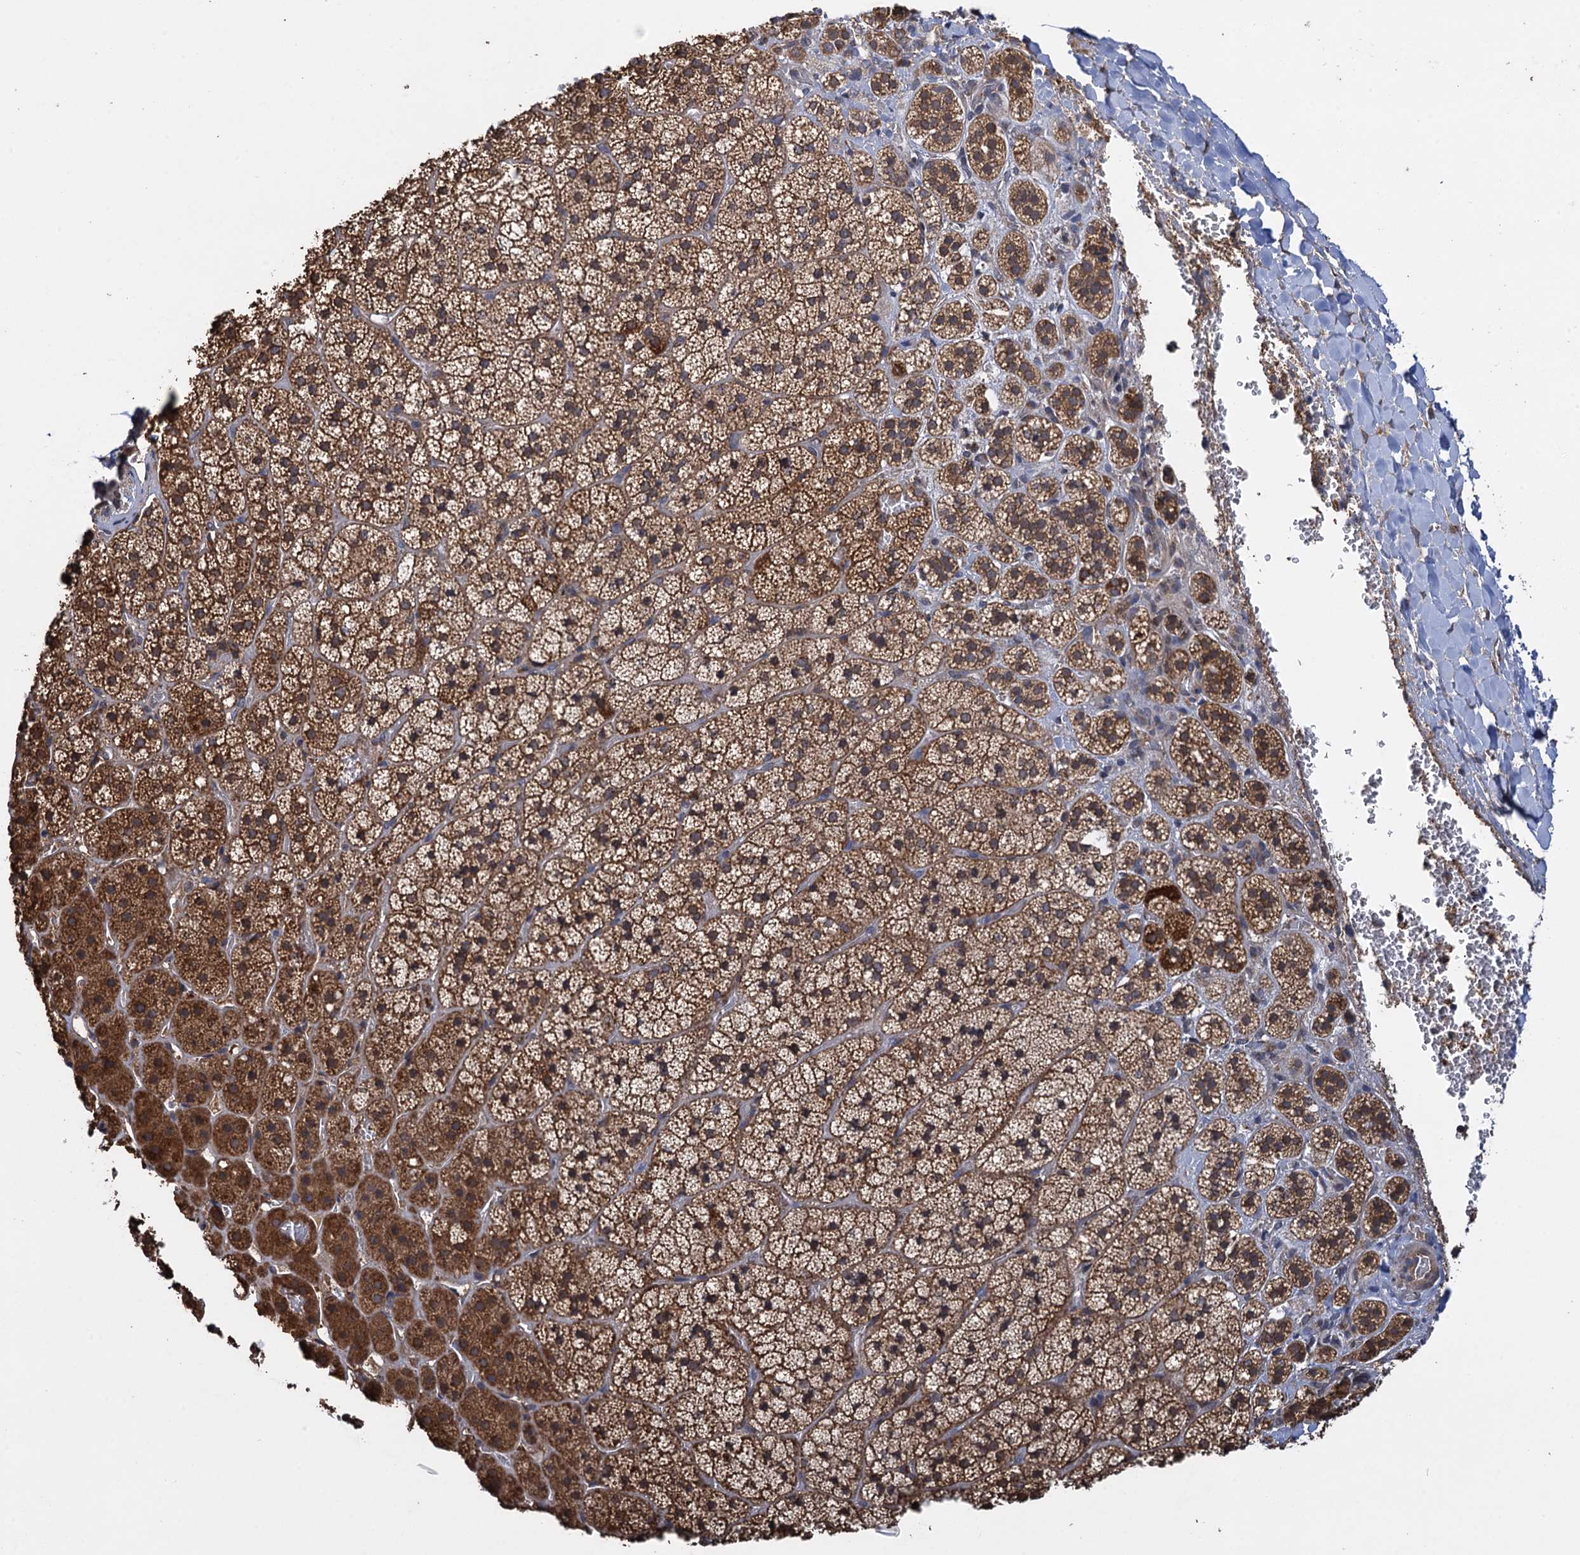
{"staining": {"intensity": "moderate", "quantity": ">75%", "location": "cytoplasmic/membranous"}, "tissue": "adrenal gland", "cell_type": "Glandular cells", "image_type": "normal", "snomed": [{"axis": "morphology", "description": "Normal tissue, NOS"}, {"axis": "topography", "description": "Adrenal gland"}], "caption": "Approximately >75% of glandular cells in benign adrenal gland show moderate cytoplasmic/membranous protein expression as visualized by brown immunohistochemical staining.", "gene": "HAUS1", "patient": {"sex": "female", "age": 44}}